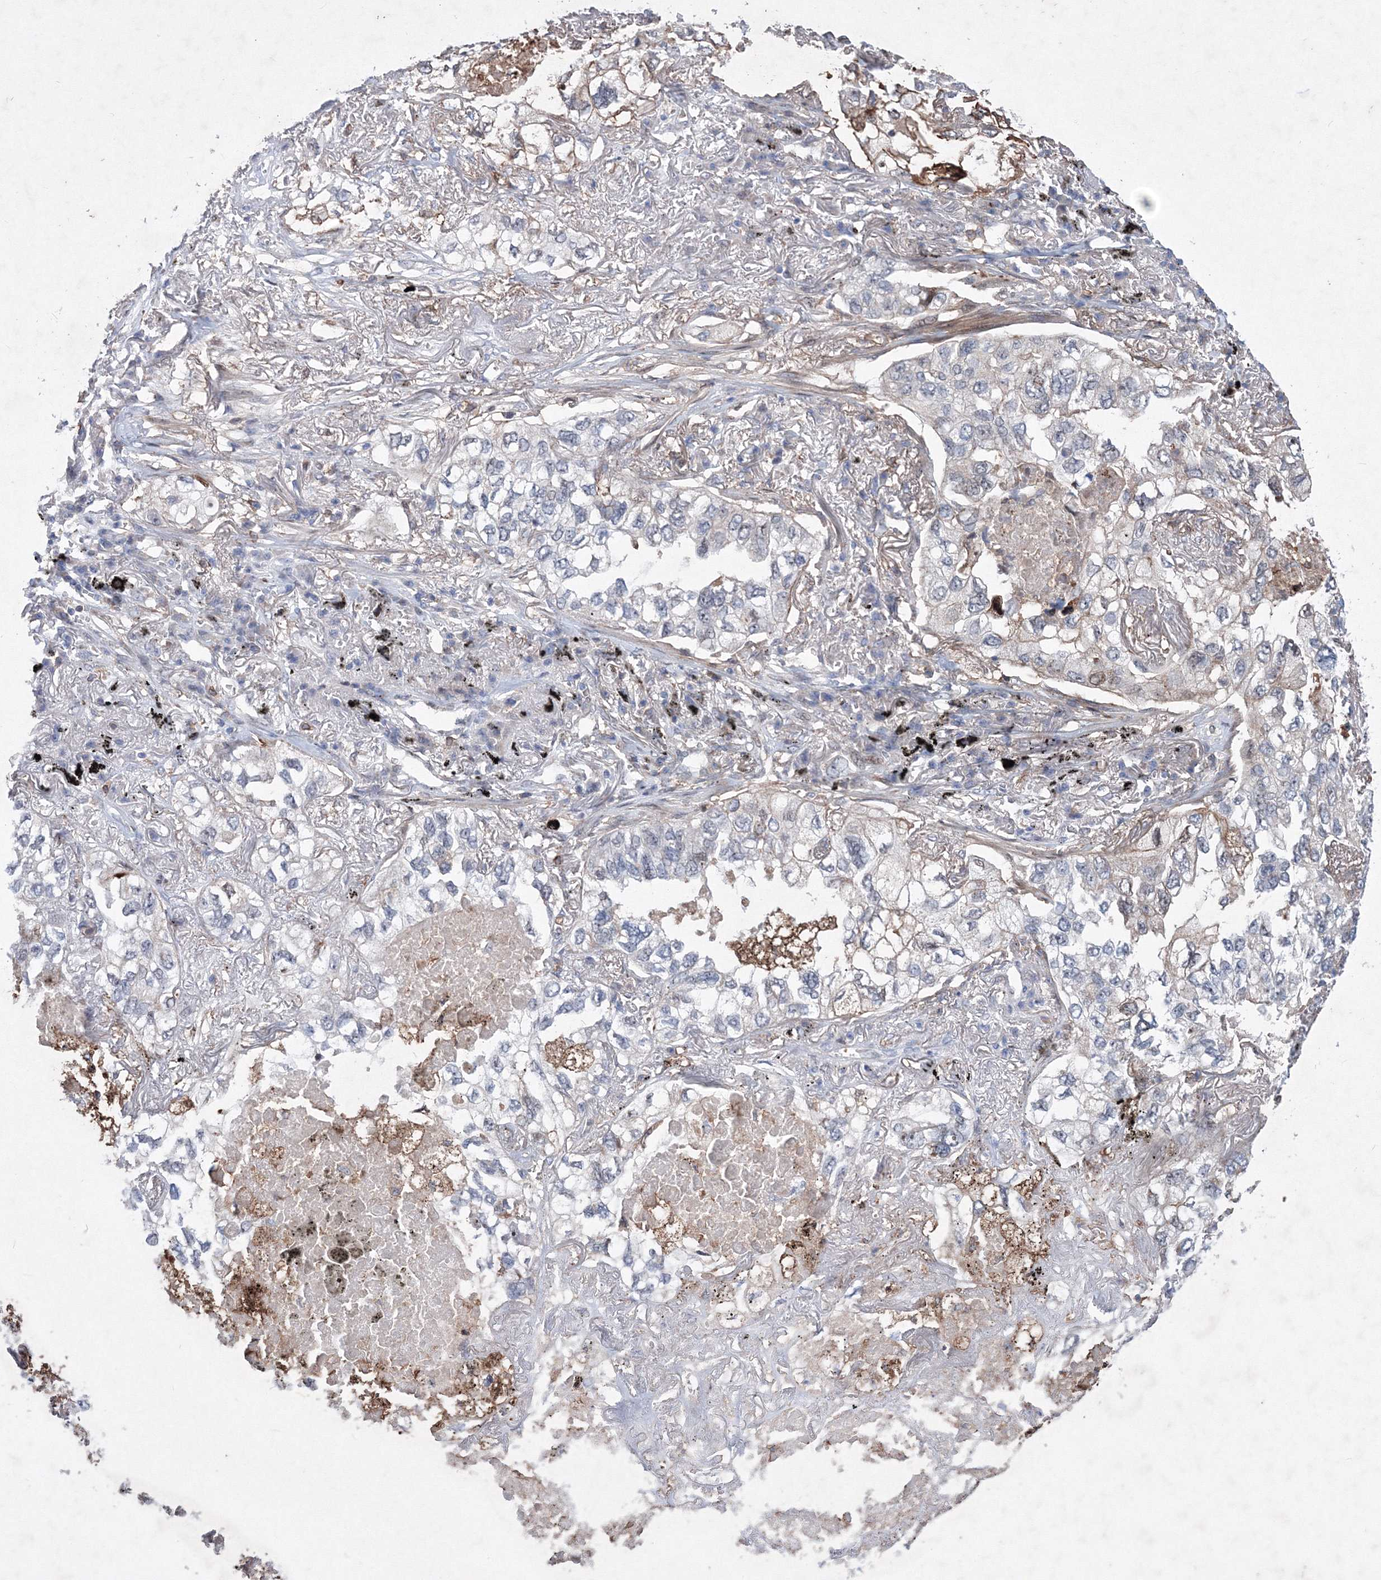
{"staining": {"intensity": "negative", "quantity": "none", "location": "none"}, "tissue": "lung cancer", "cell_type": "Tumor cells", "image_type": "cancer", "snomed": [{"axis": "morphology", "description": "Adenocarcinoma, NOS"}, {"axis": "topography", "description": "Lung"}], "caption": "Immunohistochemical staining of human lung cancer (adenocarcinoma) displays no significant staining in tumor cells.", "gene": "RNPEPL1", "patient": {"sex": "male", "age": 65}}